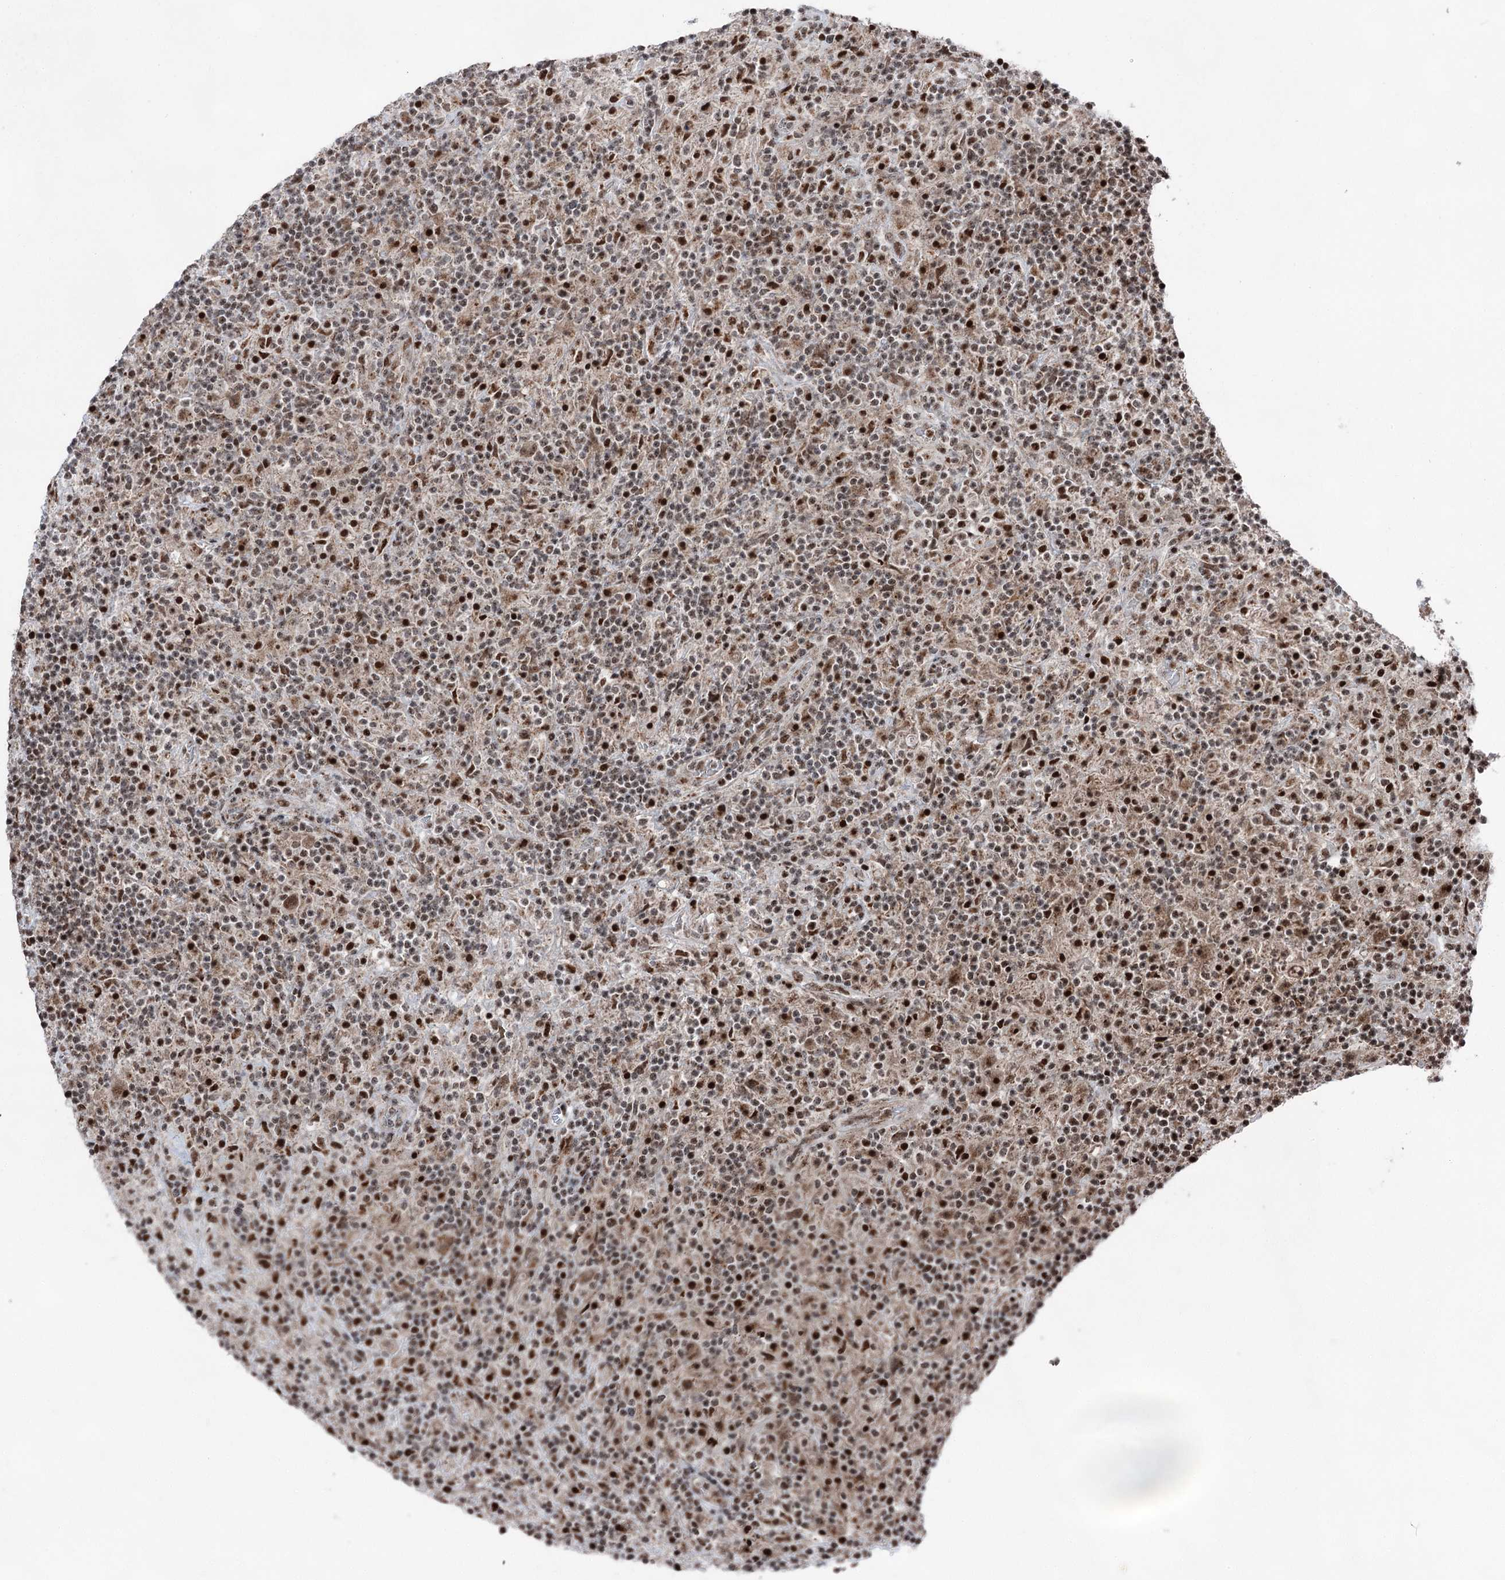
{"staining": {"intensity": "moderate", "quantity": ">75%", "location": "nuclear"}, "tissue": "lymphoma", "cell_type": "Tumor cells", "image_type": "cancer", "snomed": [{"axis": "morphology", "description": "Hodgkin's disease, NOS"}, {"axis": "topography", "description": "Lymph node"}], "caption": "Immunohistochemistry (IHC) histopathology image of neoplastic tissue: human lymphoma stained using immunohistochemistry shows medium levels of moderate protein expression localized specifically in the nuclear of tumor cells, appearing as a nuclear brown color.", "gene": "ZCCHC8", "patient": {"sex": "male", "age": 70}}